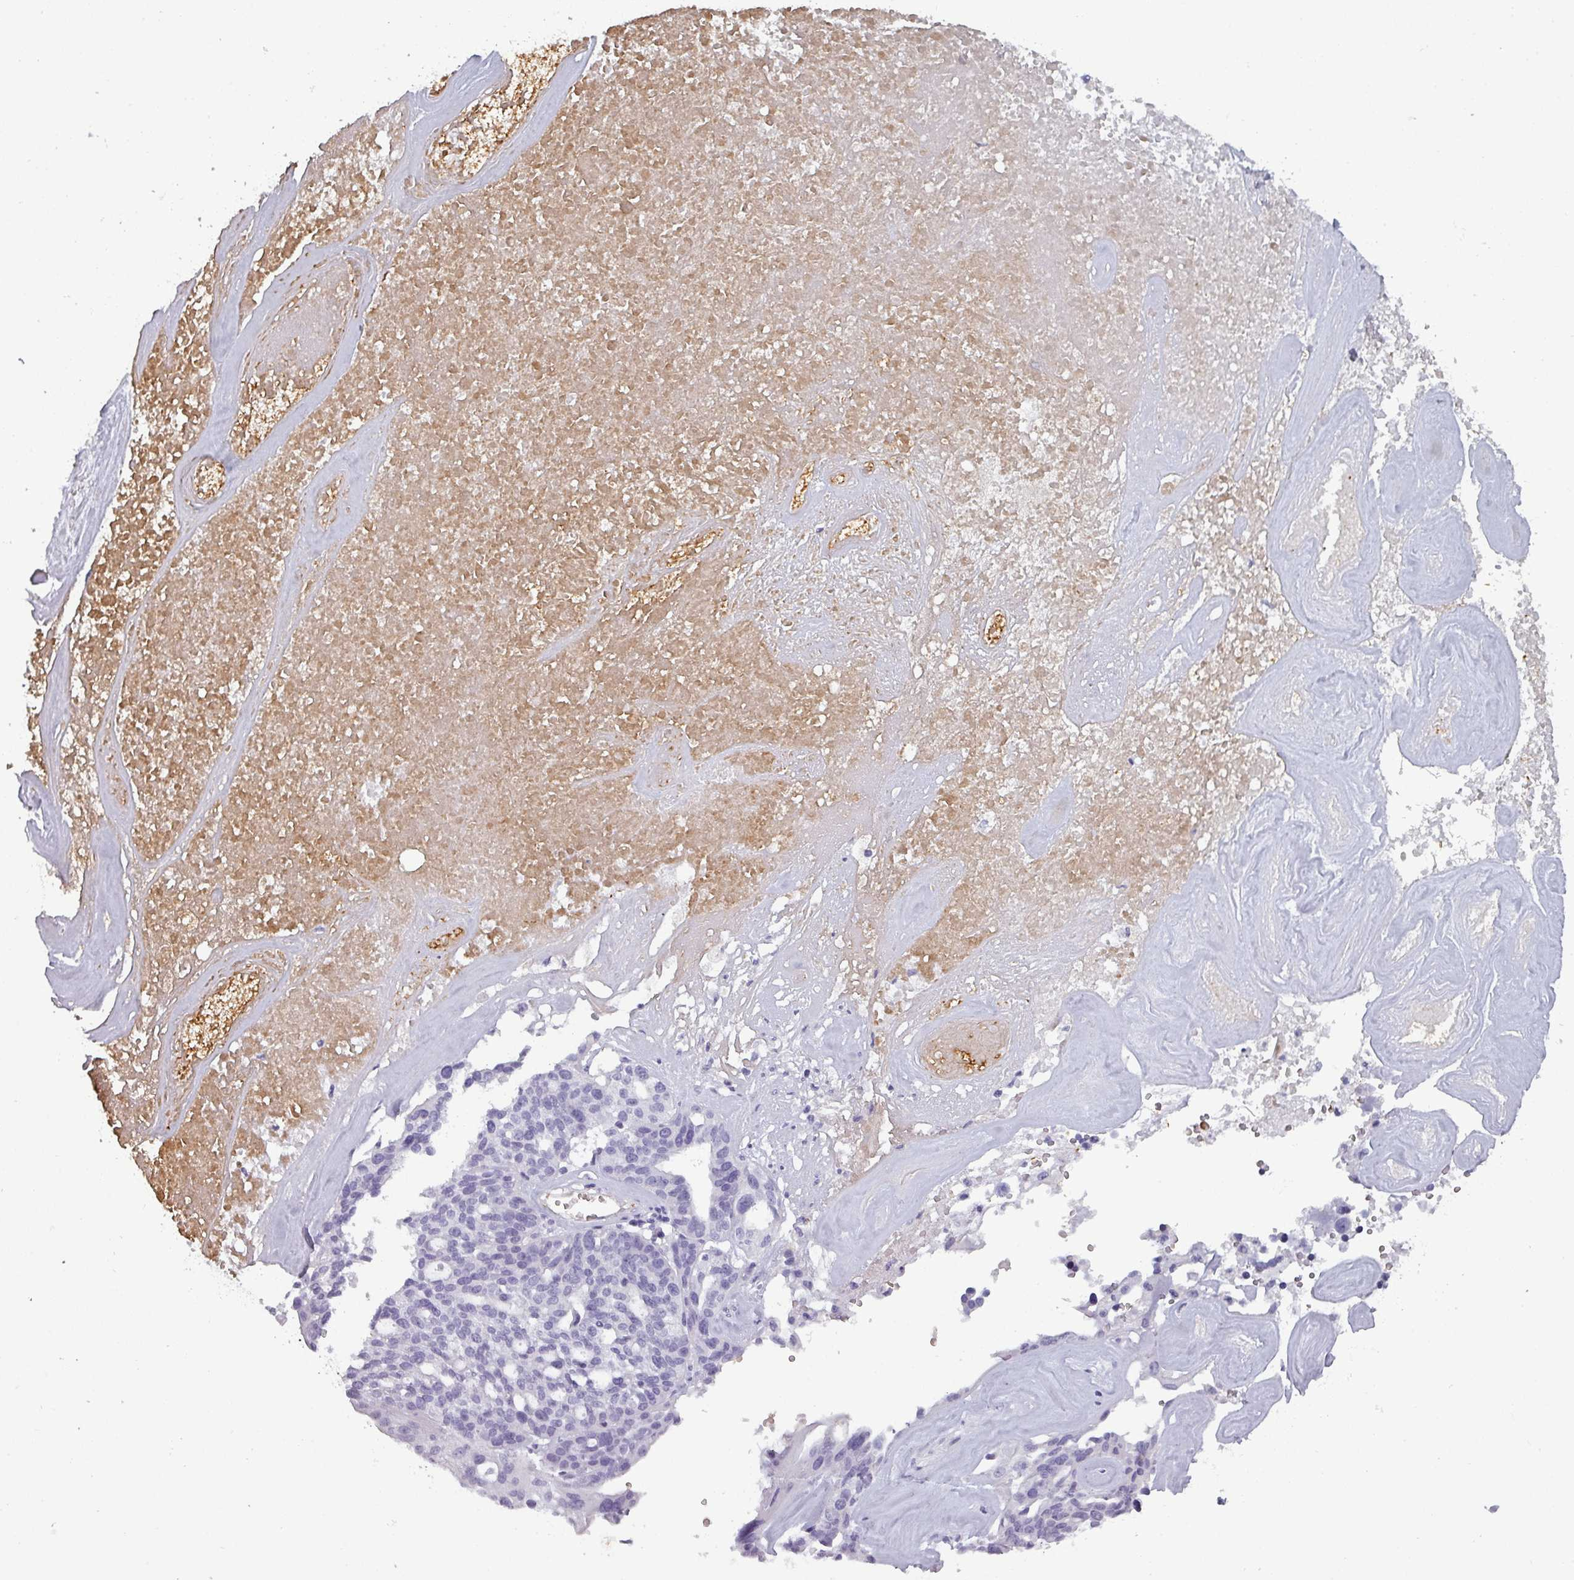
{"staining": {"intensity": "negative", "quantity": "none", "location": "none"}, "tissue": "ovarian cancer", "cell_type": "Tumor cells", "image_type": "cancer", "snomed": [{"axis": "morphology", "description": "Cystadenocarcinoma, serous, NOS"}, {"axis": "topography", "description": "Ovary"}], "caption": "An image of human serous cystadenocarcinoma (ovarian) is negative for staining in tumor cells.", "gene": "AREL1", "patient": {"sex": "female", "age": 59}}